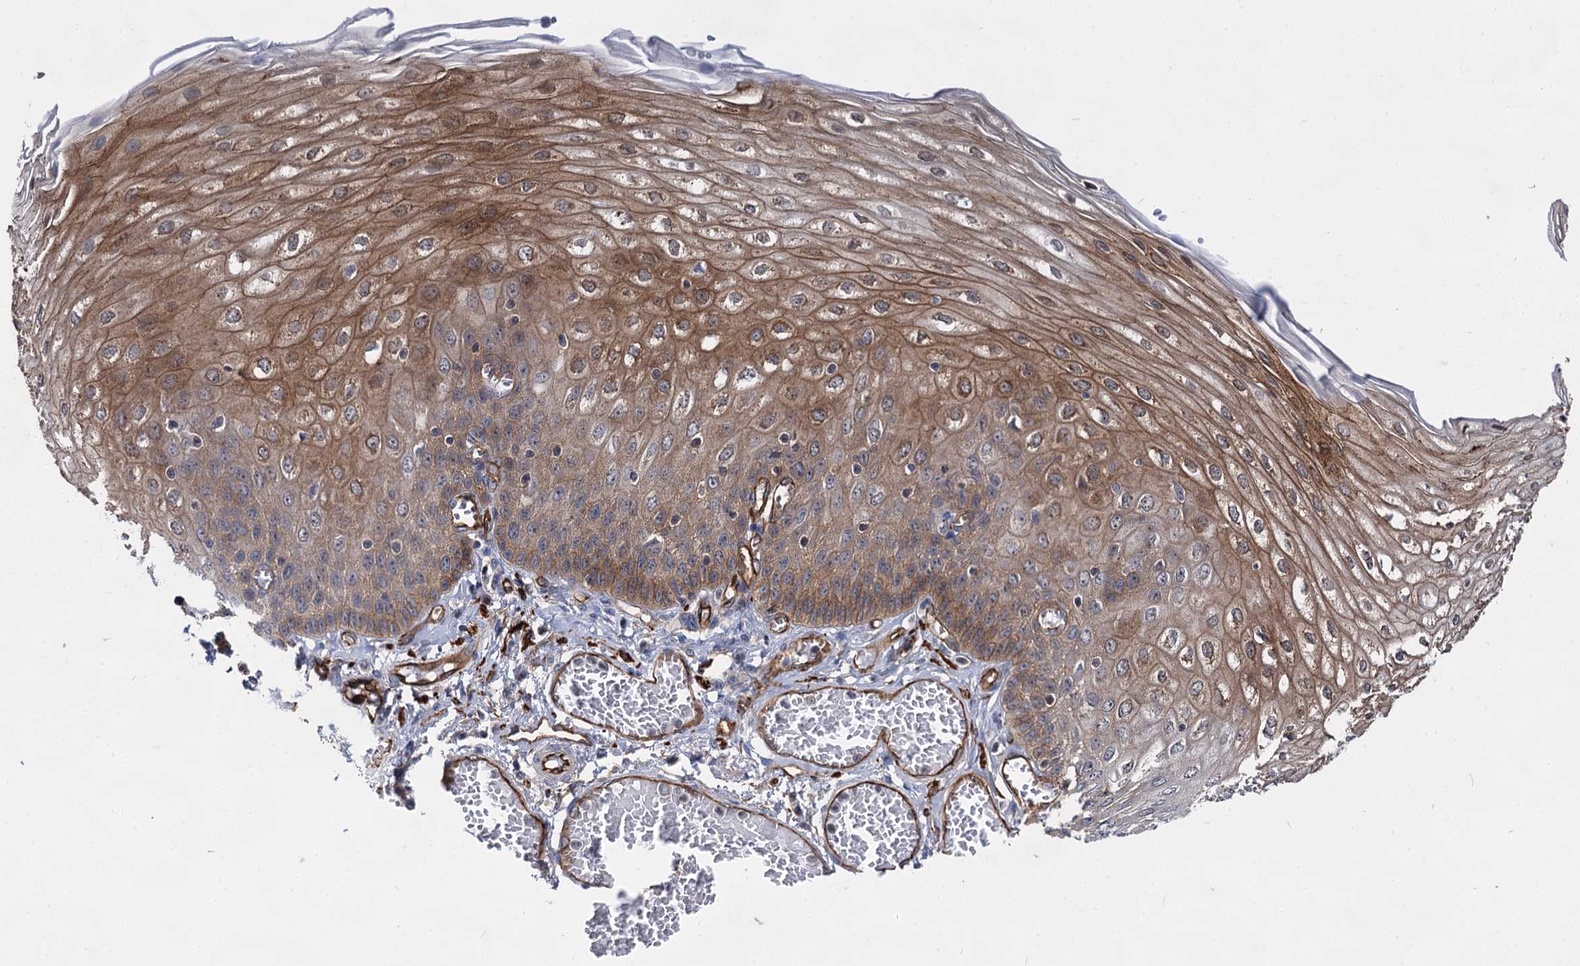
{"staining": {"intensity": "moderate", "quantity": ">75%", "location": "cytoplasmic/membranous"}, "tissue": "esophagus", "cell_type": "Squamous epithelial cells", "image_type": "normal", "snomed": [{"axis": "morphology", "description": "Normal tissue, NOS"}, {"axis": "topography", "description": "Esophagus"}], "caption": "Immunohistochemistry (IHC) of unremarkable esophagus reveals medium levels of moderate cytoplasmic/membranous expression in approximately >75% of squamous epithelial cells. Nuclei are stained in blue.", "gene": "ABLIM1", "patient": {"sex": "male", "age": 81}}